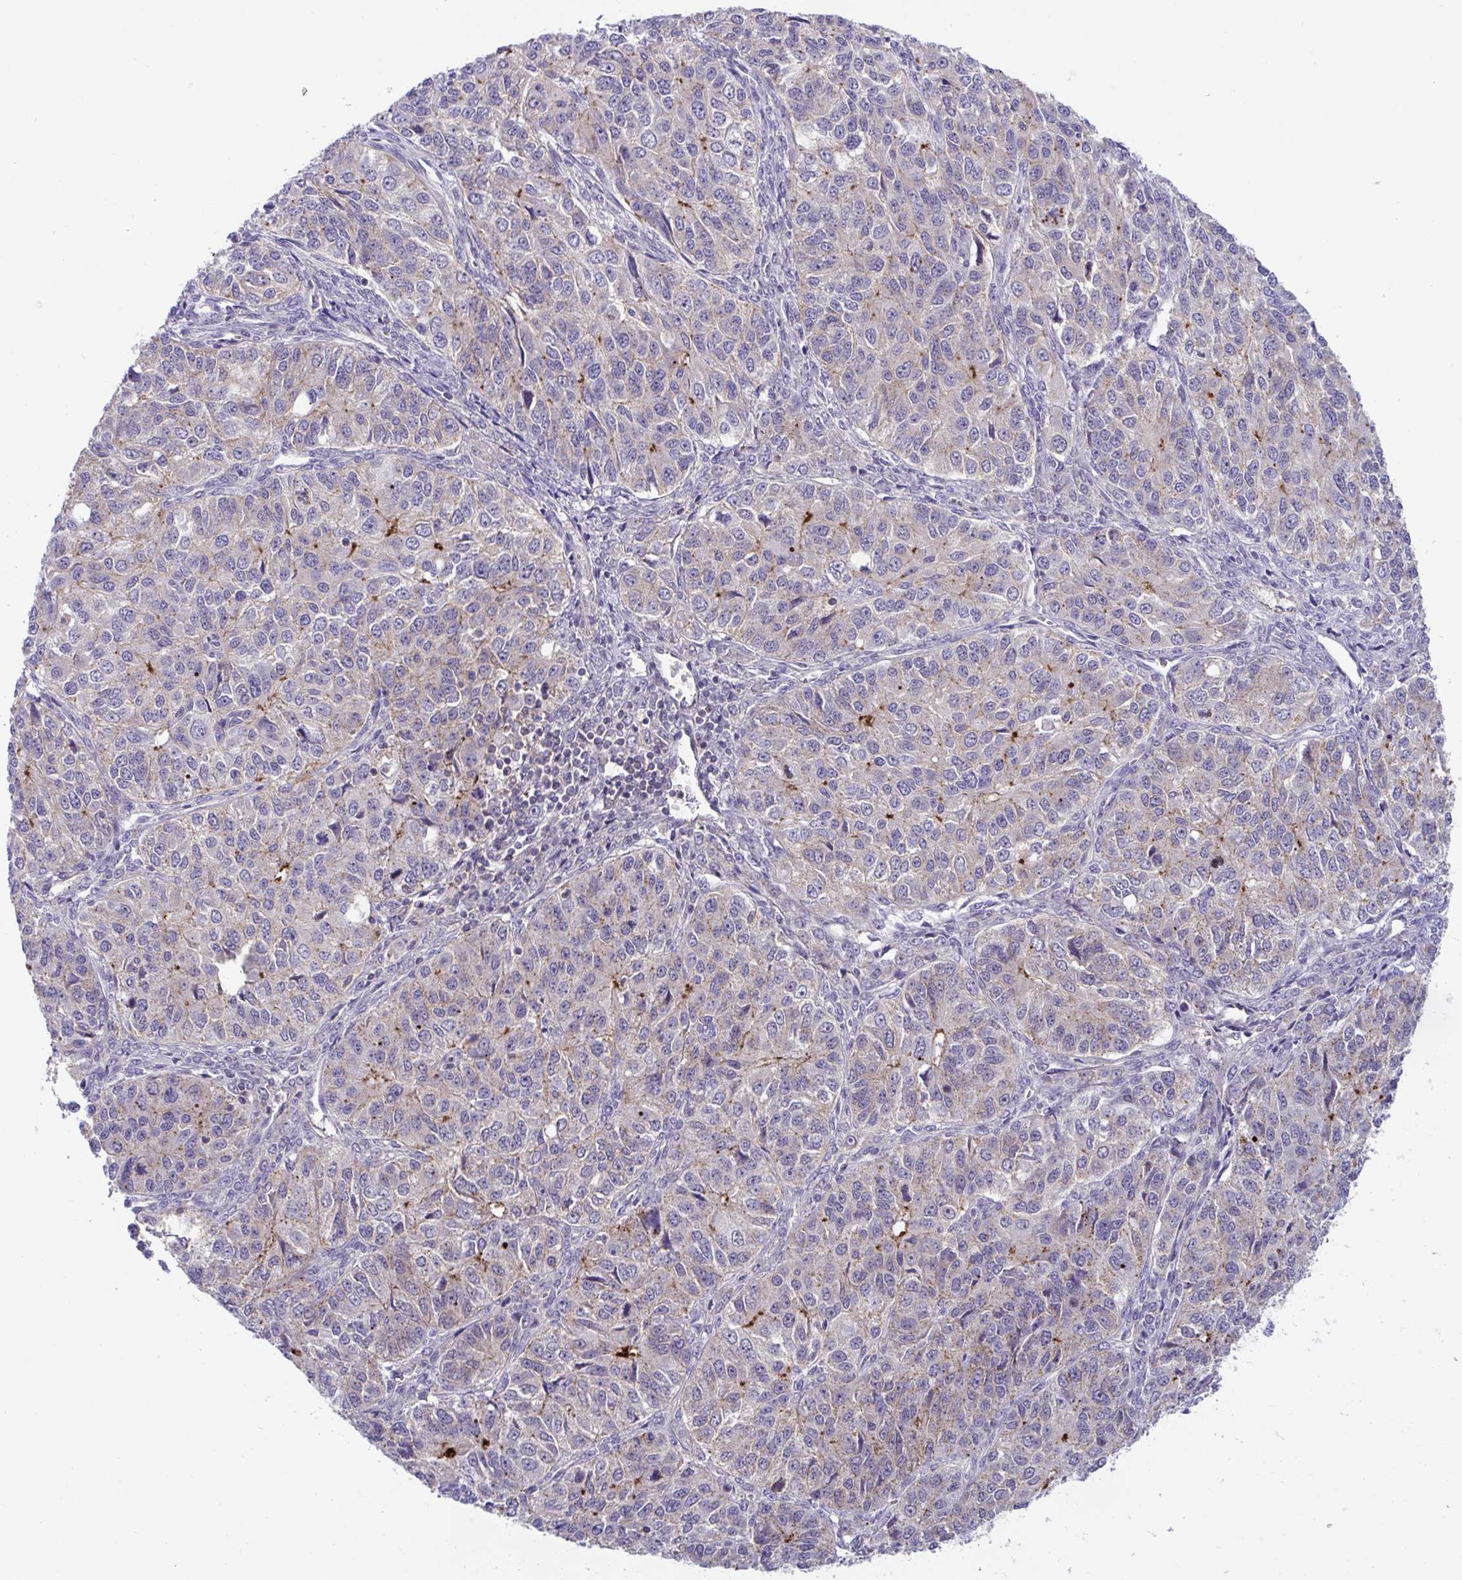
{"staining": {"intensity": "weak", "quantity": "25%-75%", "location": "cytoplasmic/membranous"}, "tissue": "ovarian cancer", "cell_type": "Tumor cells", "image_type": "cancer", "snomed": [{"axis": "morphology", "description": "Carcinoma, endometroid"}, {"axis": "topography", "description": "Ovary"}], "caption": "High-magnification brightfield microscopy of endometroid carcinoma (ovarian) stained with DAB (3,3'-diaminobenzidine) (brown) and counterstained with hematoxylin (blue). tumor cells exhibit weak cytoplasmic/membranous staining is seen in about25%-75% of cells.", "gene": "IST1", "patient": {"sex": "female", "age": 51}}